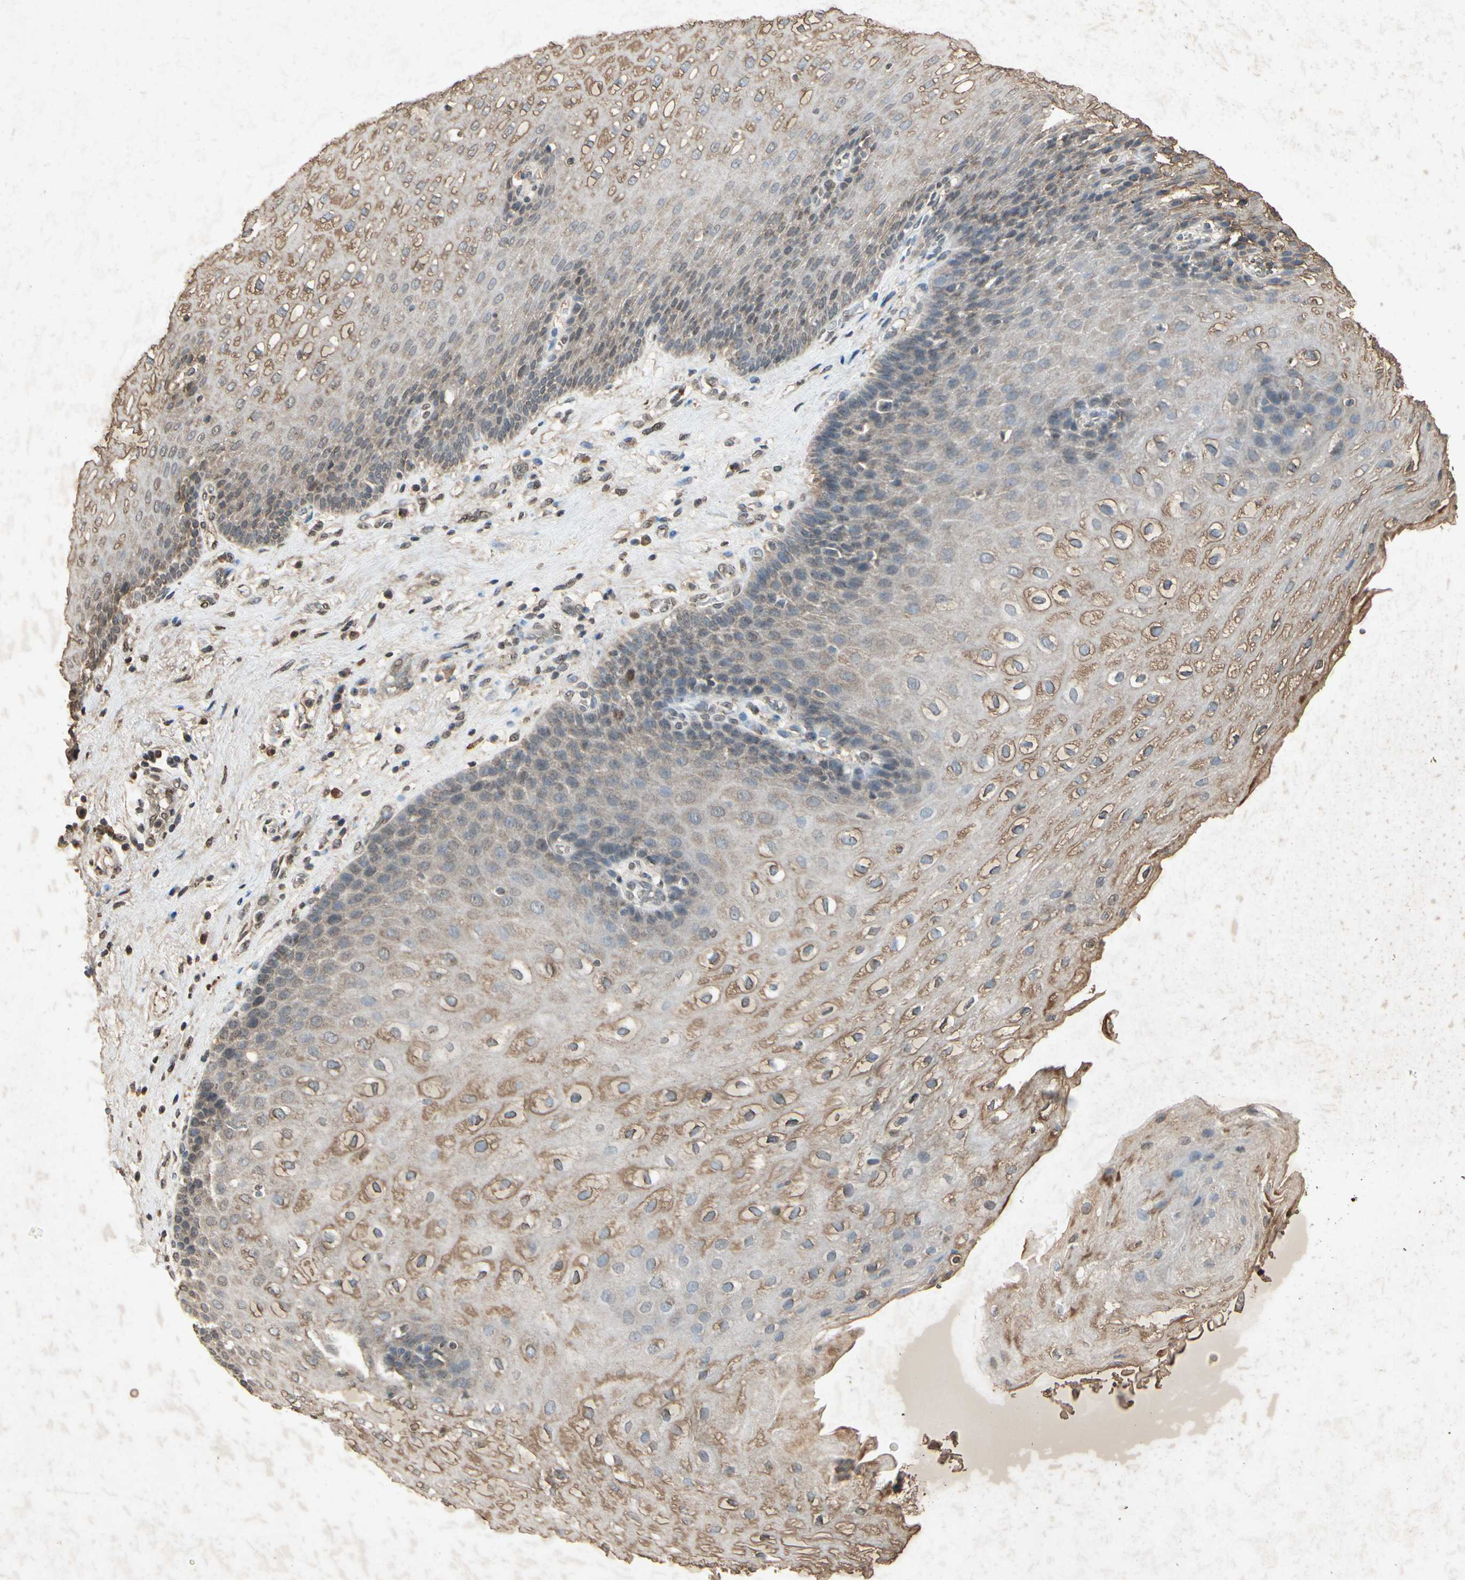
{"staining": {"intensity": "weak", "quantity": "25%-75%", "location": "cytoplasmic/membranous"}, "tissue": "esophagus", "cell_type": "Squamous epithelial cells", "image_type": "normal", "snomed": [{"axis": "morphology", "description": "Normal tissue, NOS"}, {"axis": "topography", "description": "Esophagus"}], "caption": "High-power microscopy captured an IHC histopathology image of unremarkable esophagus, revealing weak cytoplasmic/membranous staining in about 25%-75% of squamous epithelial cells.", "gene": "MSRB1", "patient": {"sex": "male", "age": 48}}